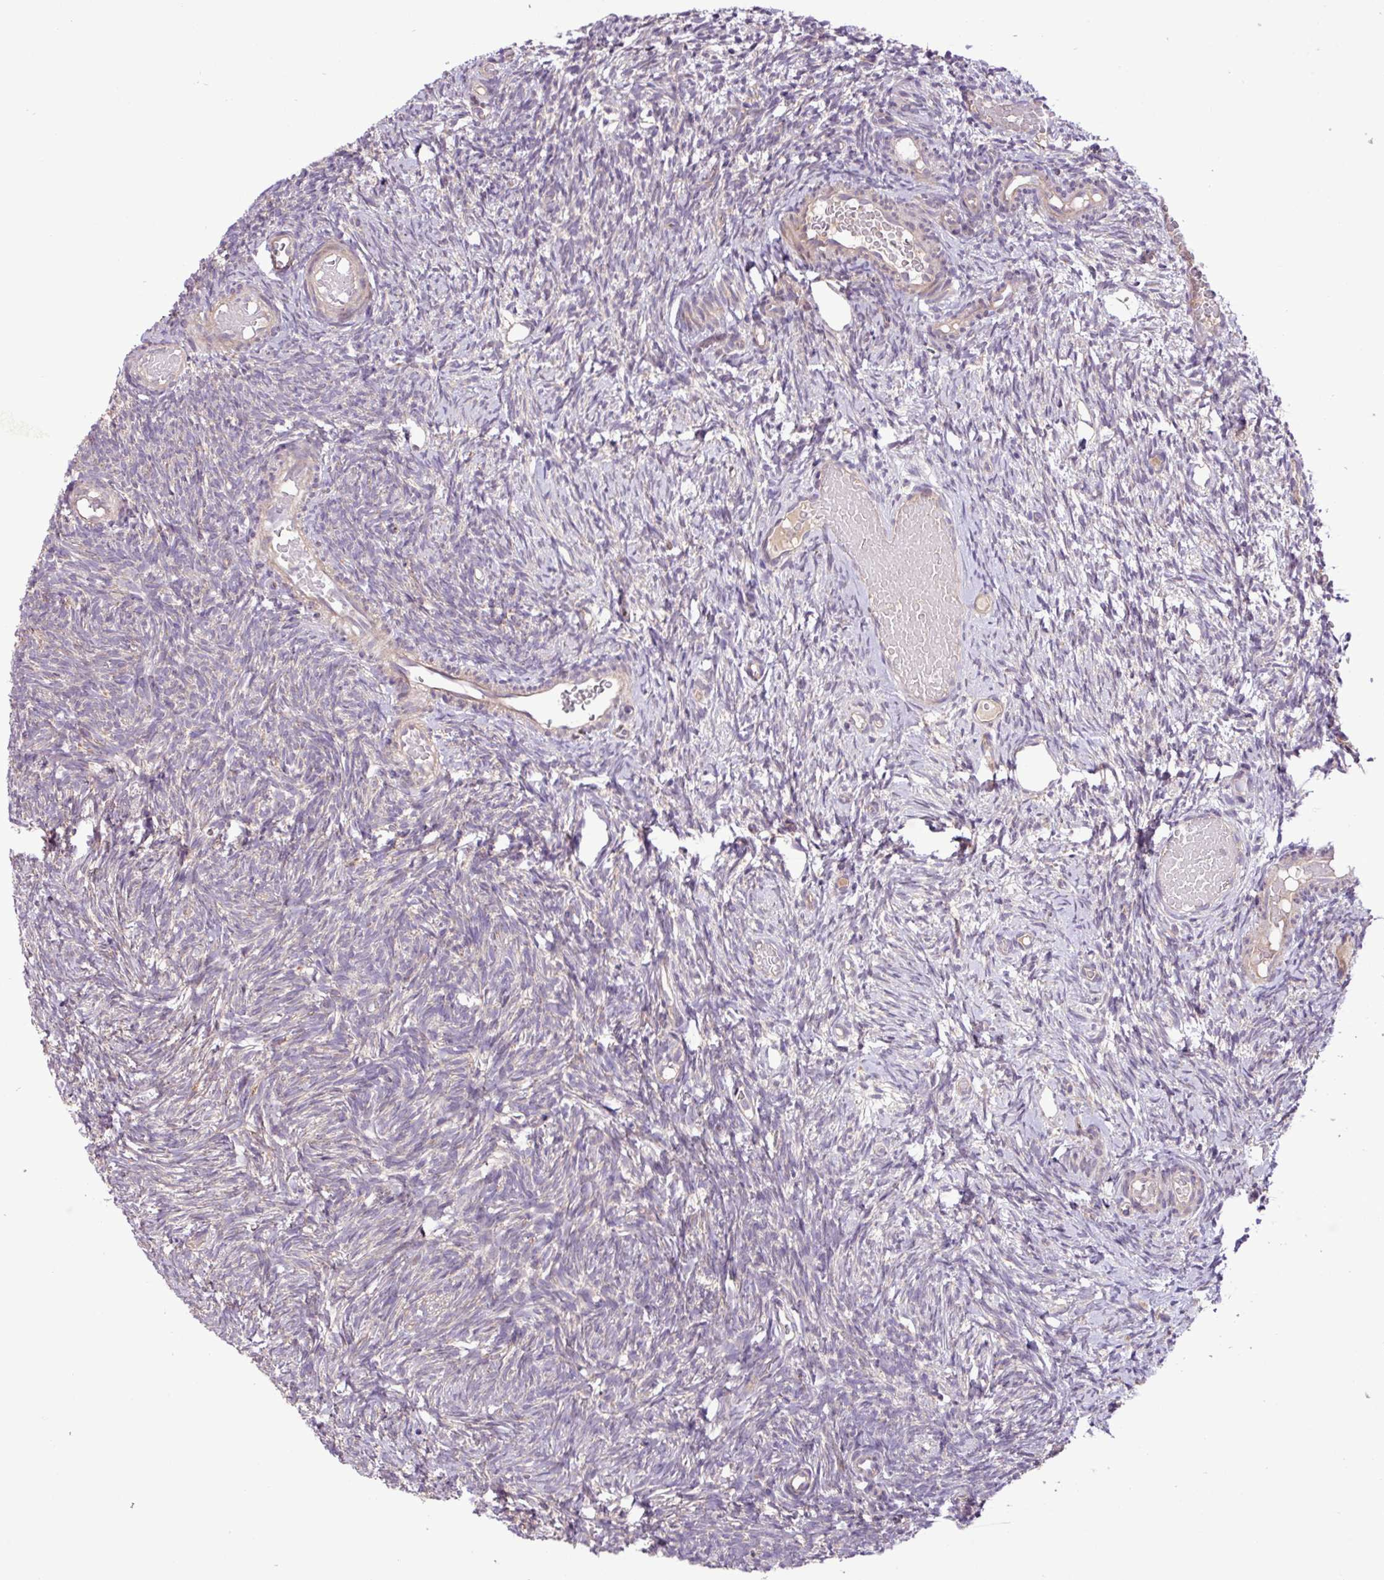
{"staining": {"intensity": "moderate", "quantity": ">75%", "location": "cytoplasmic/membranous"}, "tissue": "ovary", "cell_type": "Follicle cells", "image_type": "normal", "snomed": [{"axis": "morphology", "description": "Normal tissue, NOS"}, {"axis": "topography", "description": "Ovary"}], "caption": "Ovary stained with a brown dye displays moderate cytoplasmic/membranous positive staining in approximately >75% of follicle cells.", "gene": "TIMM10B", "patient": {"sex": "female", "age": 39}}